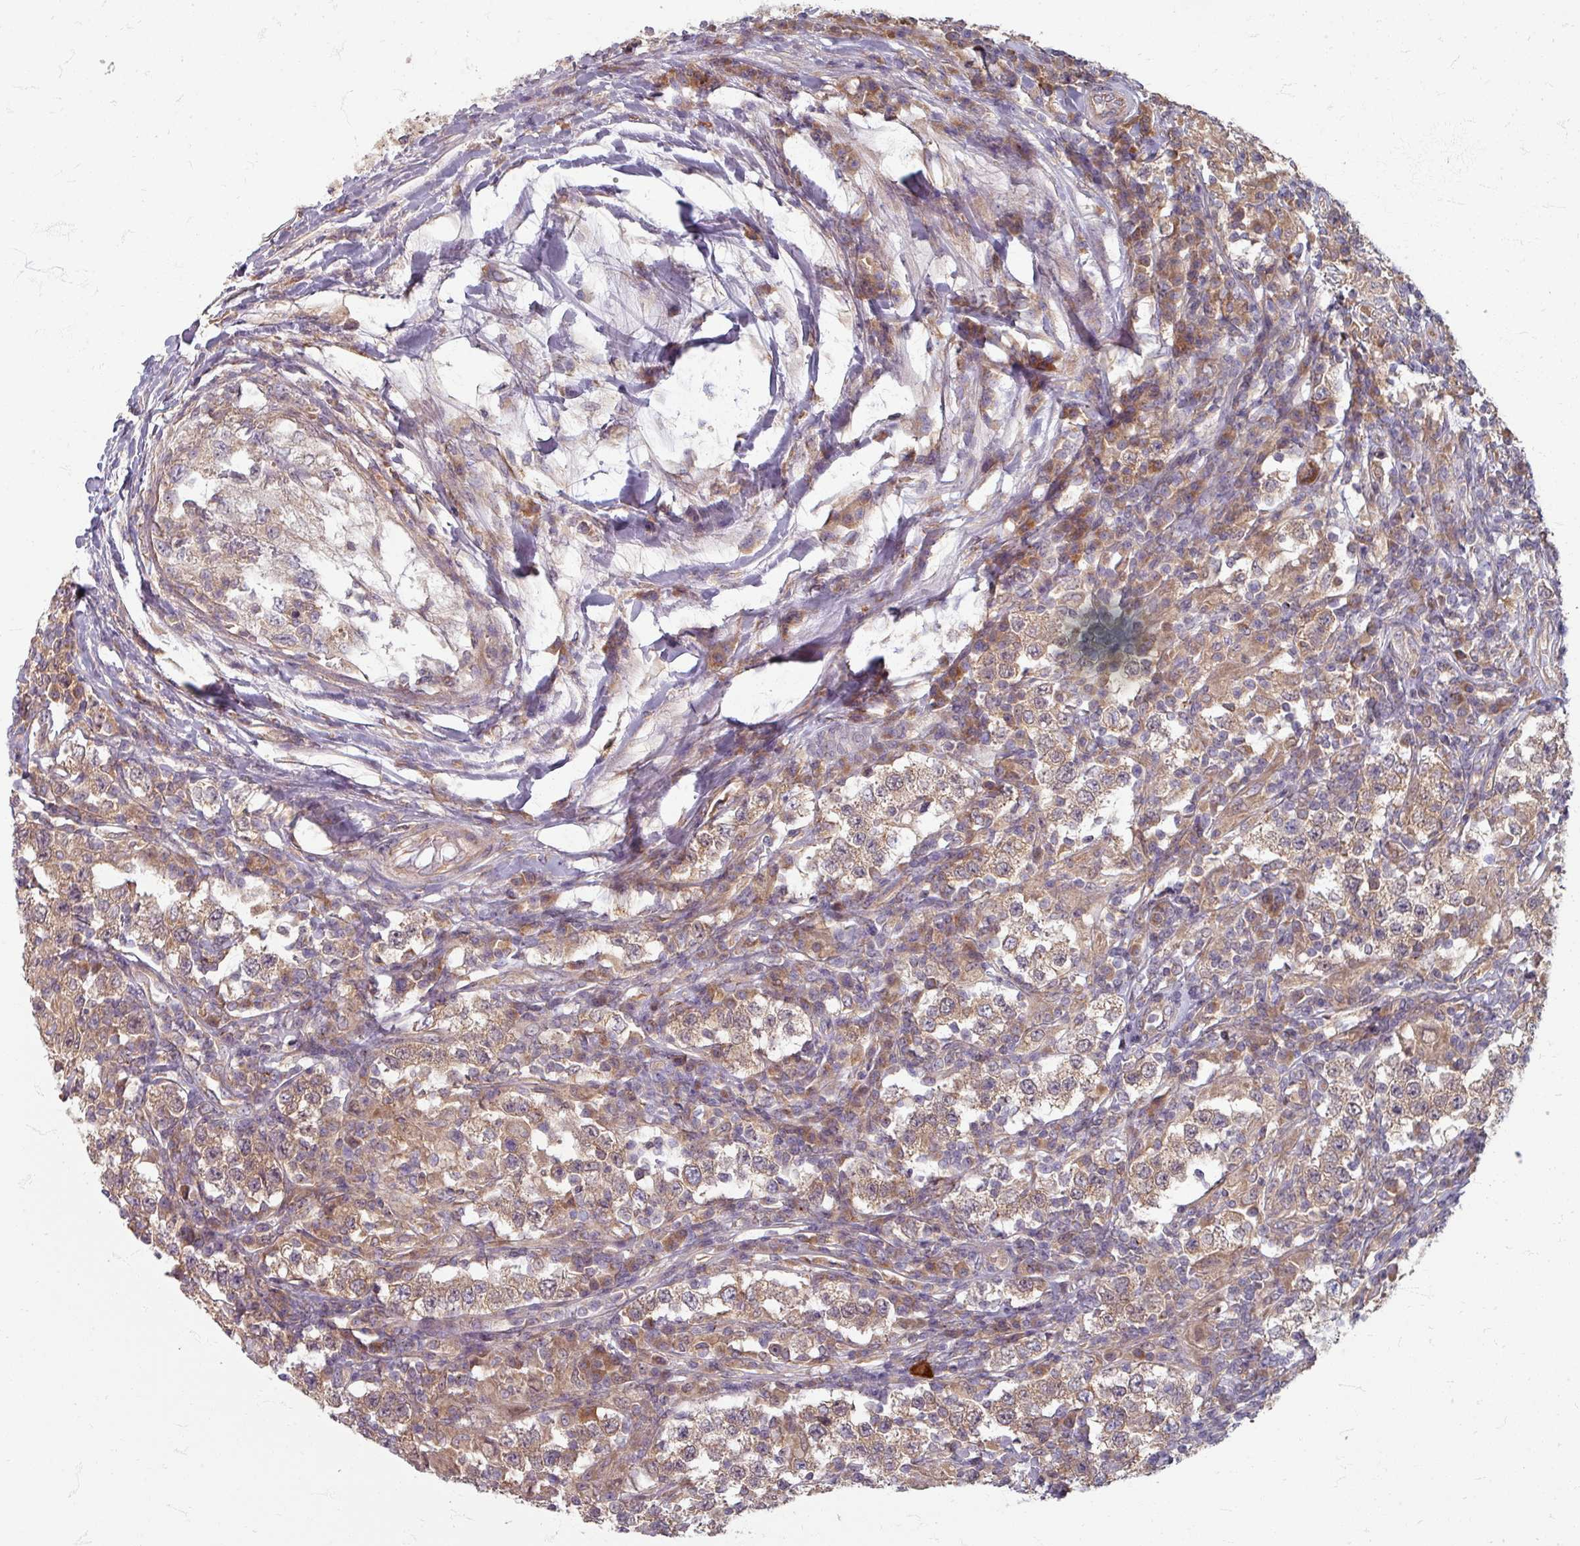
{"staining": {"intensity": "moderate", "quantity": ">75%", "location": "cytoplasmic/membranous"}, "tissue": "testis cancer", "cell_type": "Tumor cells", "image_type": "cancer", "snomed": [{"axis": "morphology", "description": "Seminoma, NOS"}, {"axis": "morphology", "description": "Carcinoma, Embryonal, NOS"}, {"axis": "topography", "description": "Testis"}], "caption": "DAB (3,3'-diaminobenzidine) immunohistochemical staining of testis cancer (embryonal carcinoma) exhibits moderate cytoplasmic/membranous protein positivity in approximately >75% of tumor cells. The staining was performed using DAB (3,3'-diaminobenzidine), with brown indicating positive protein expression. Nuclei are stained blue with hematoxylin.", "gene": "STAM", "patient": {"sex": "male", "age": 41}}